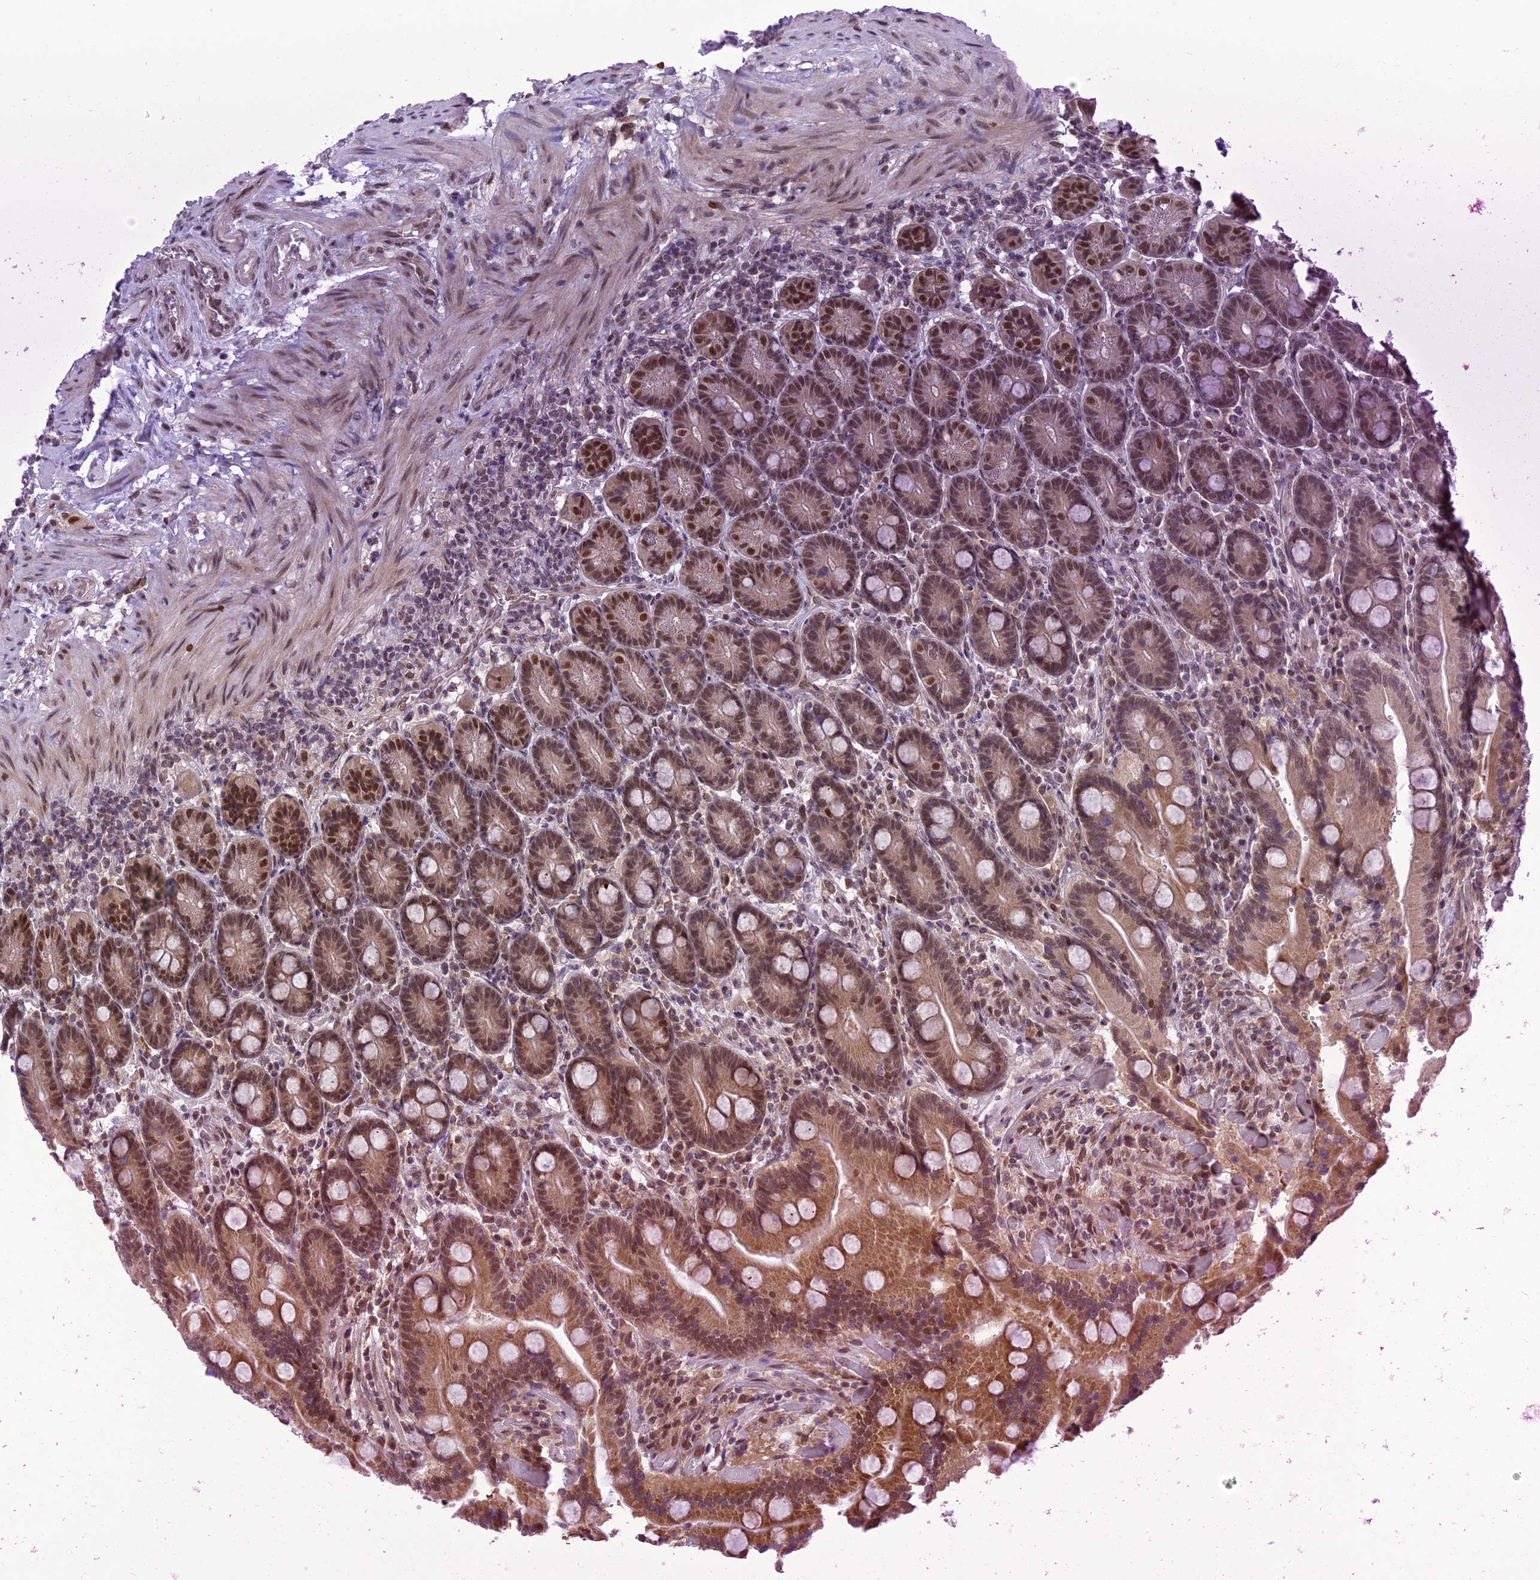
{"staining": {"intensity": "moderate", "quantity": ">75%", "location": "cytoplasmic/membranous,nuclear"}, "tissue": "duodenum", "cell_type": "Glandular cells", "image_type": "normal", "snomed": [{"axis": "morphology", "description": "Normal tissue, NOS"}, {"axis": "topography", "description": "Duodenum"}], "caption": "Moderate cytoplasmic/membranous,nuclear staining for a protein is appreciated in approximately >75% of glandular cells of unremarkable duodenum using IHC.", "gene": "RTRAF", "patient": {"sex": "female", "age": 62}}